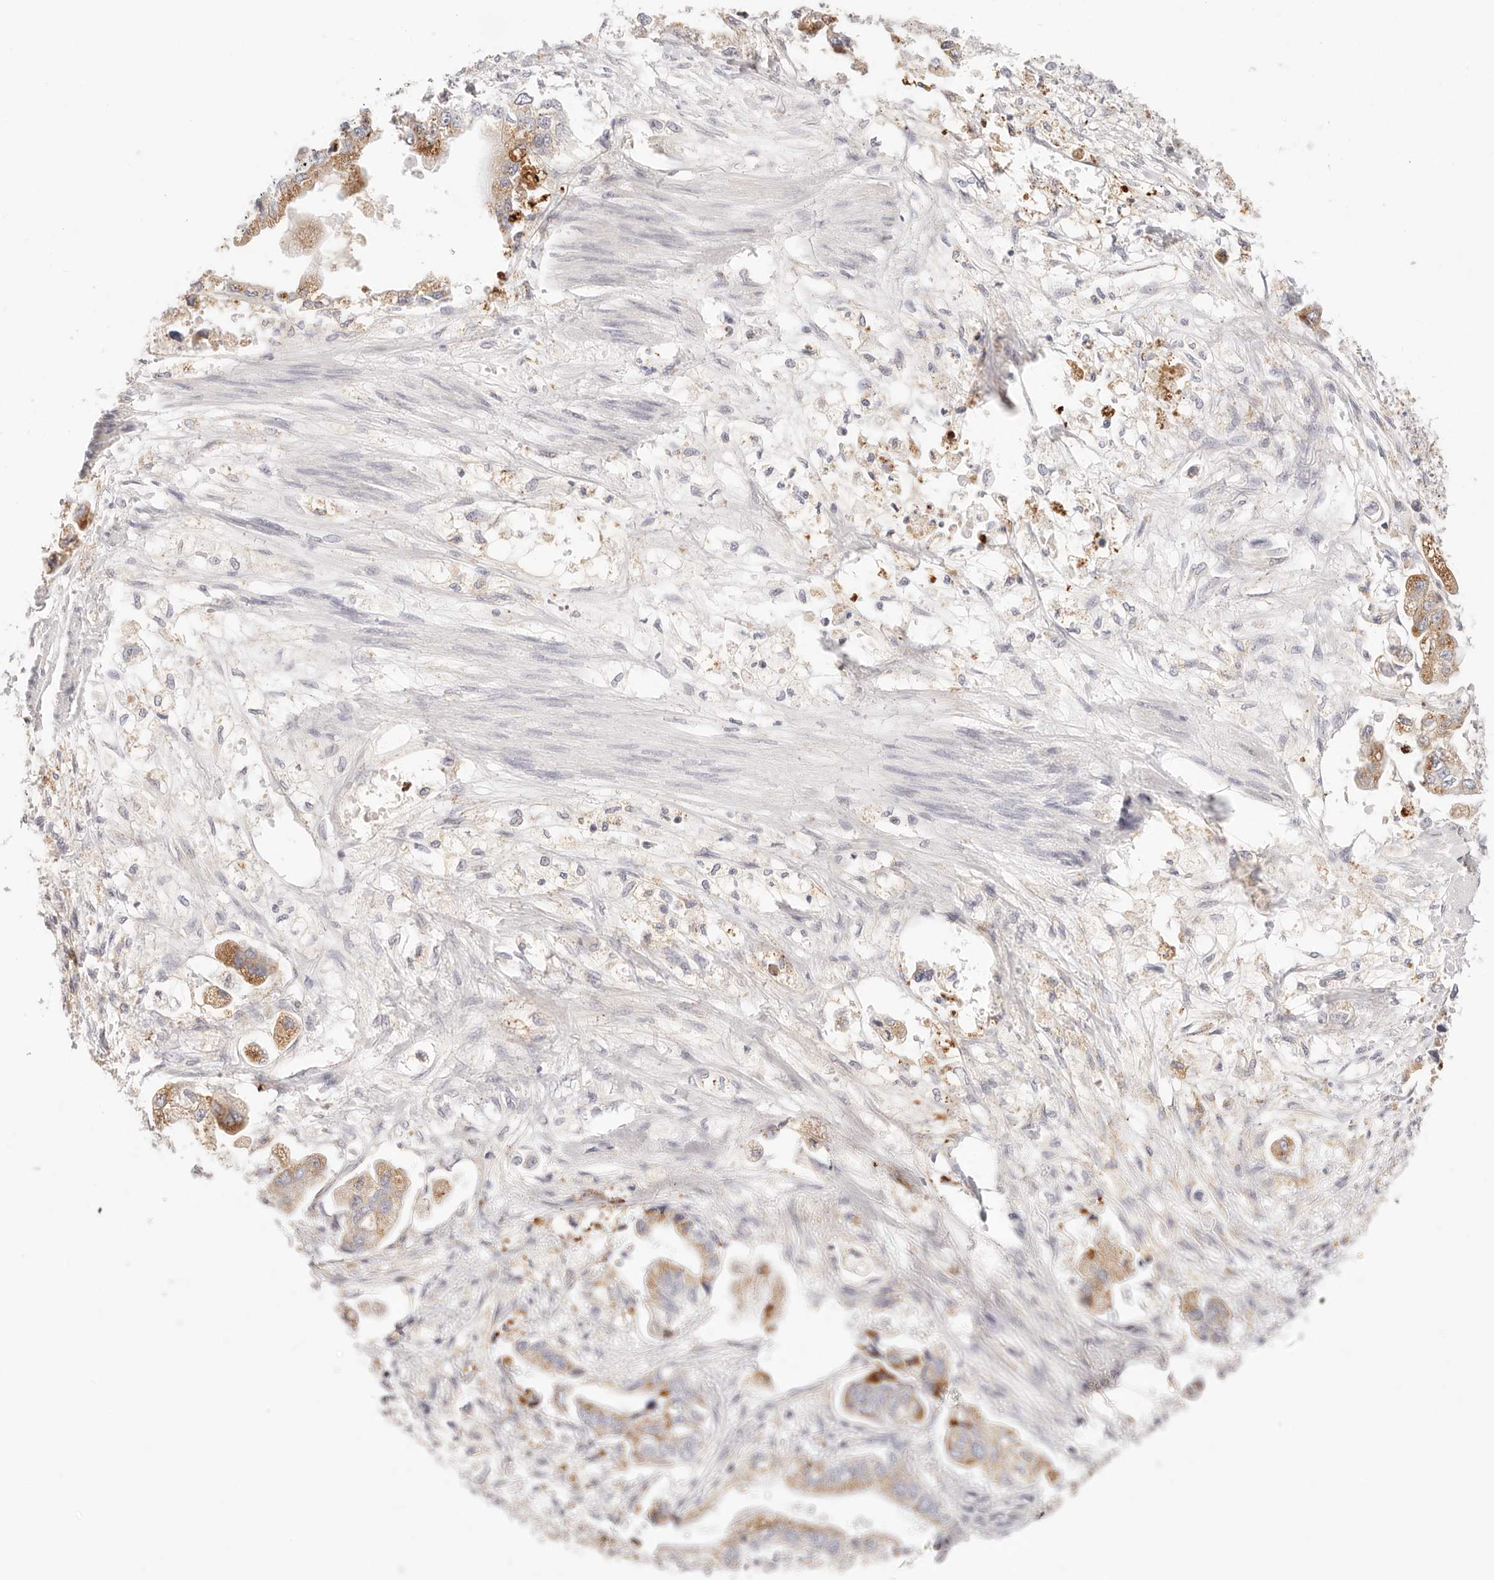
{"staining": {"intensity": "moderate", "quantity": "25%-75%", "location": "cytoplasmic/membranous"}, "tissue": "stomach cancer", "cell_type": "Tumor cells", "image_type": "cancer", "snomed": [{"axis": "morphology", "description": "Adenocarcinoma, NOS"}, {"axis": "topography", "description": "Stomach"}], "caption": "Adenocarcinoma (stomach) stained with immunohistochemistry displays moderate cytoplasmic/membranous expression in about 25%-75% of tumor cells.", "gene": "STKLD1", "patient": {"sex": "male", "age": 62}}